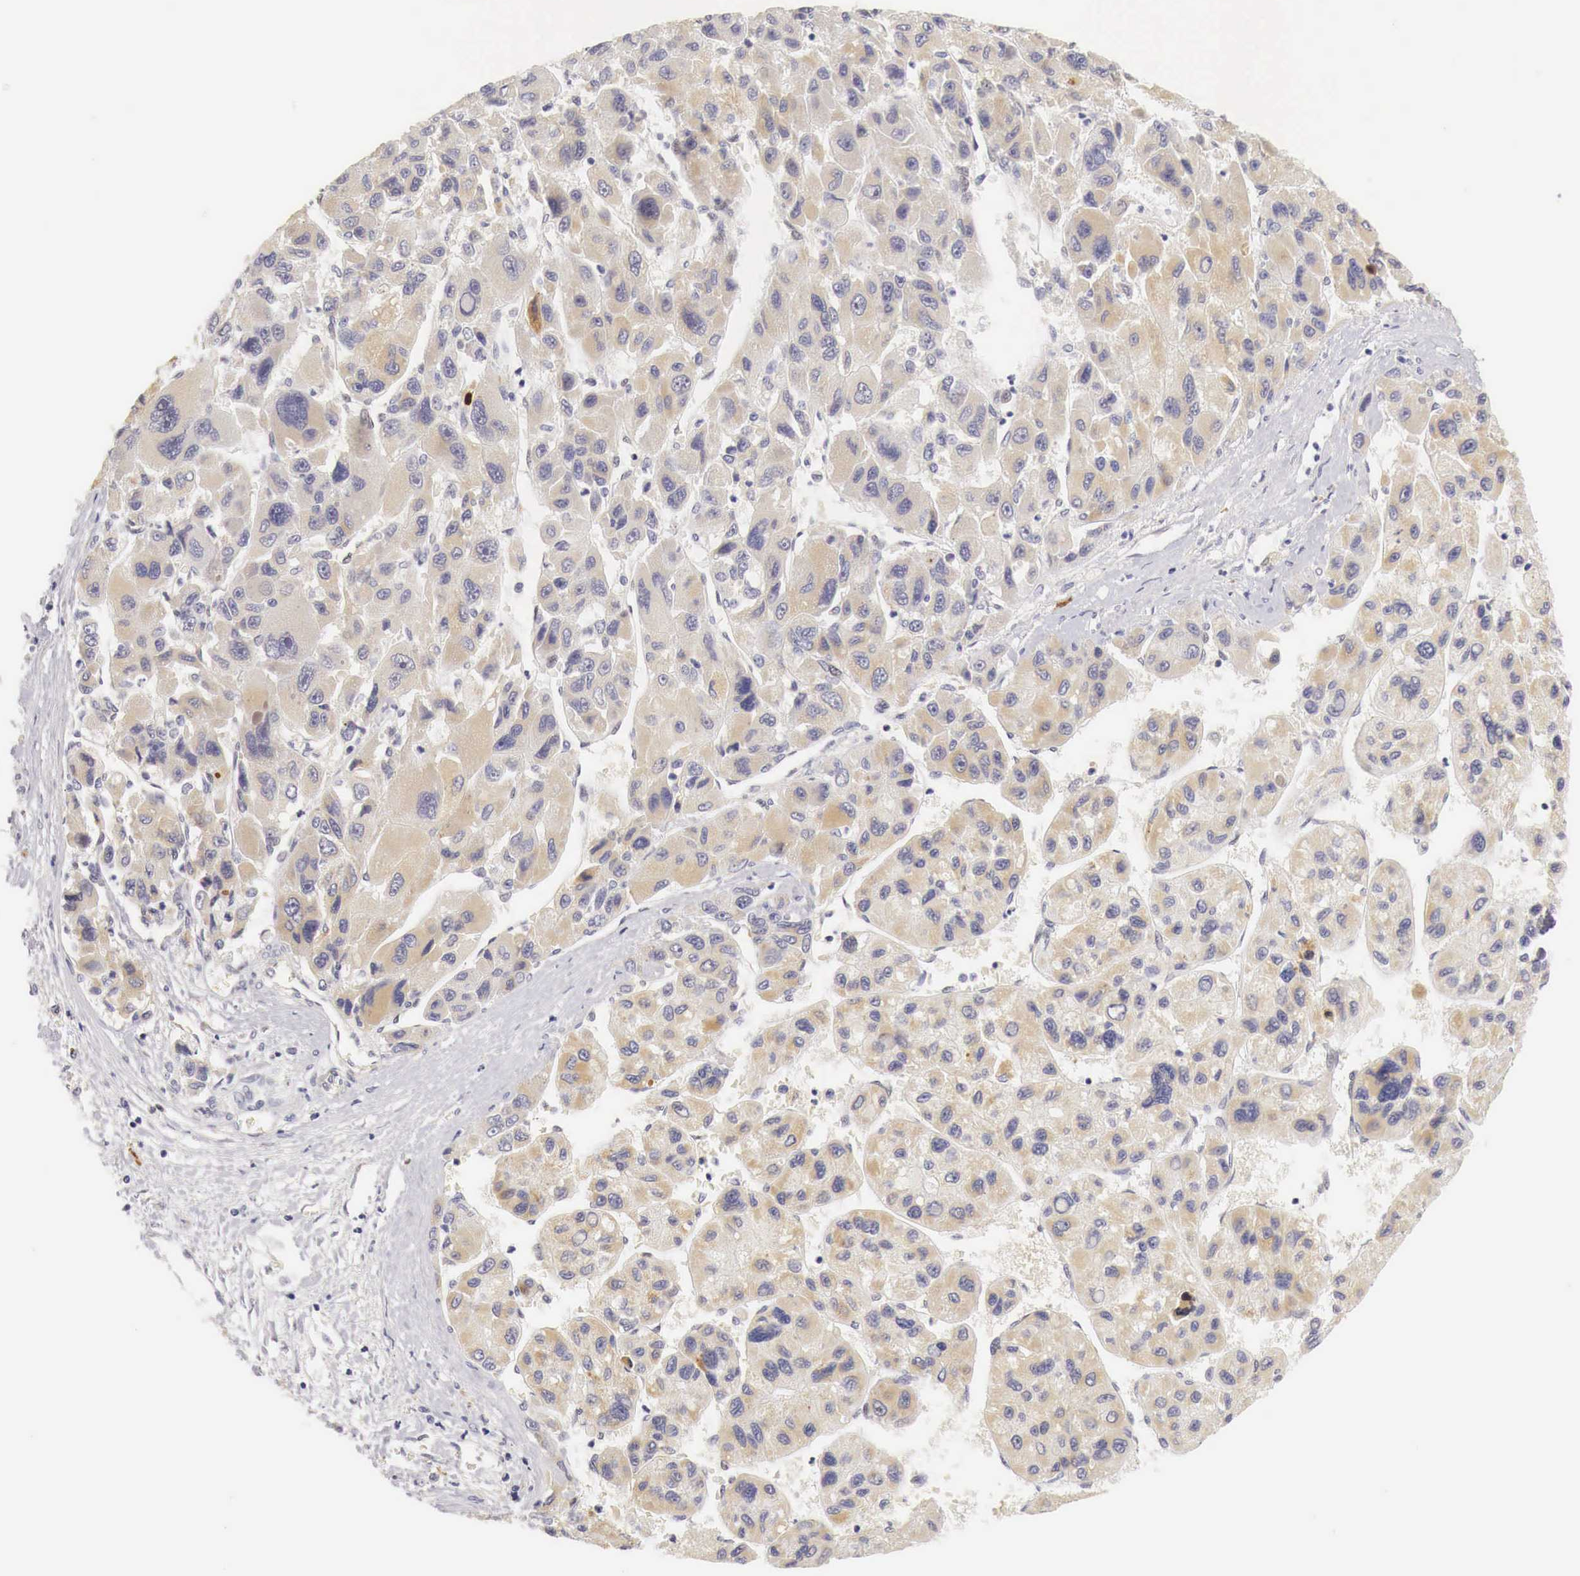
{"staining": {"intensity": "weak", "quantity": "25%-75%", "location": "cytoplasmic/membranous"}, "tissue": "liver cancer", "cell_type": "Tumor cells", "image_type": "cancer", "snomed": [{"axis": "morphology", "description": "Carcinoma, Hepatocellular, NOS"}, {"axis": "topography", "description": "Liver"}], "caption": "DAB (3,3'-diaminobenzidine) immunohistochemical staining of liver cancer demonstrates weak cytoplasmic/membranous protein positivity in approximately 25%-75% of tumor cells.", "gene": "CASP3", "patient": {"sex": "male", "age": 64}}